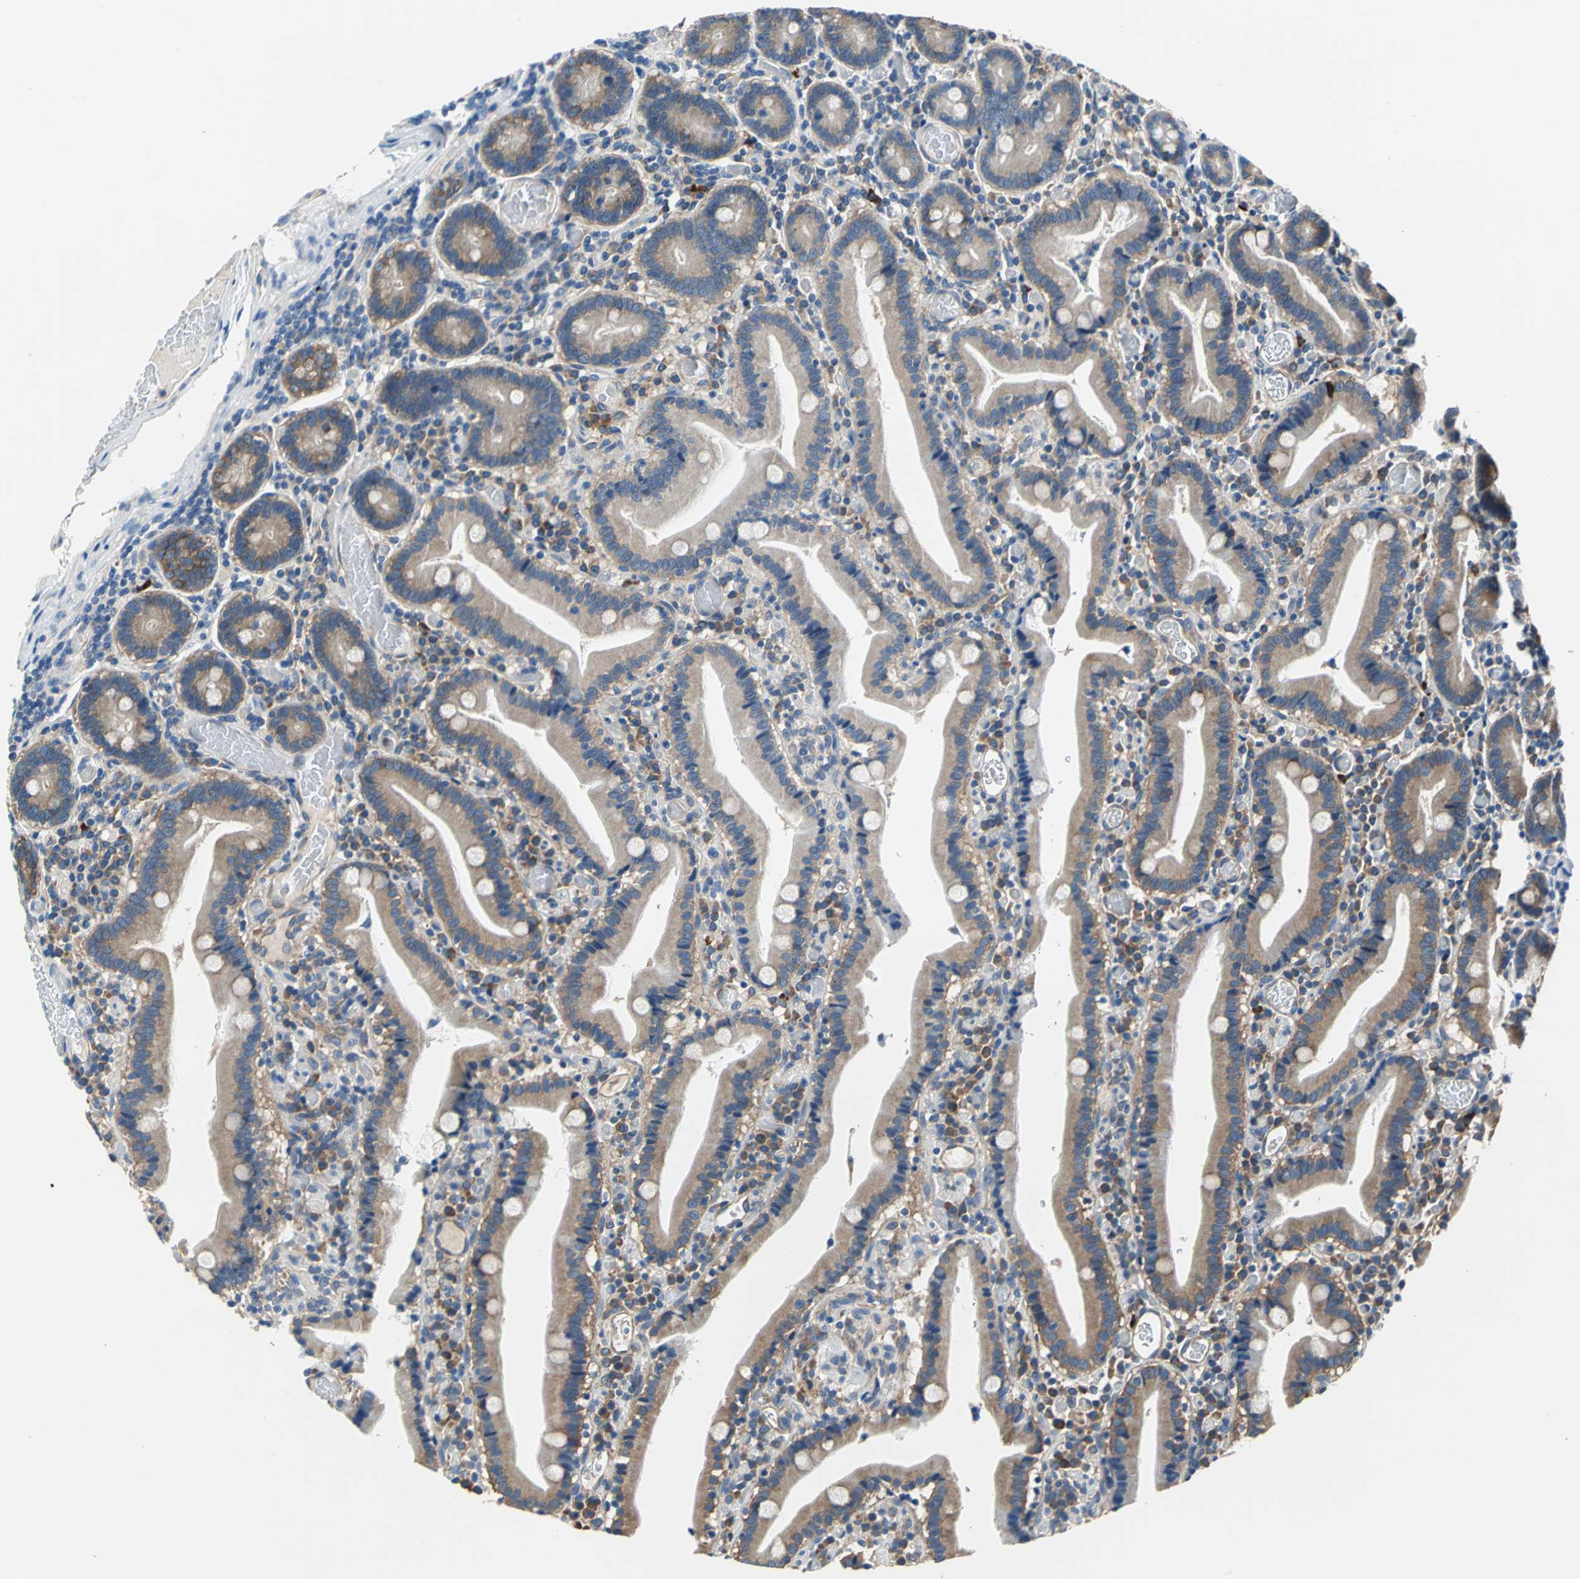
{"staining": {"intensity": "strong", "quantity": ">75%", "location": "cytoplasmic/membranous"}, "tissue": "duodenum", "cell_type": "Glandular cells", "image_type": "normal", "snomed": [{"axis": "morphology", "description": "Normal tissue, NOS"}, {"axis": "topography", "description": "Duodenum"}], "caption": "Immunohistochemical staining of normal duodenum reveals strong cytoplasmic/membranous protein expression in approximately >75% of glandular cells.", "gene": "TRIM25", "patient": {"sex": "female", "age": 53}}